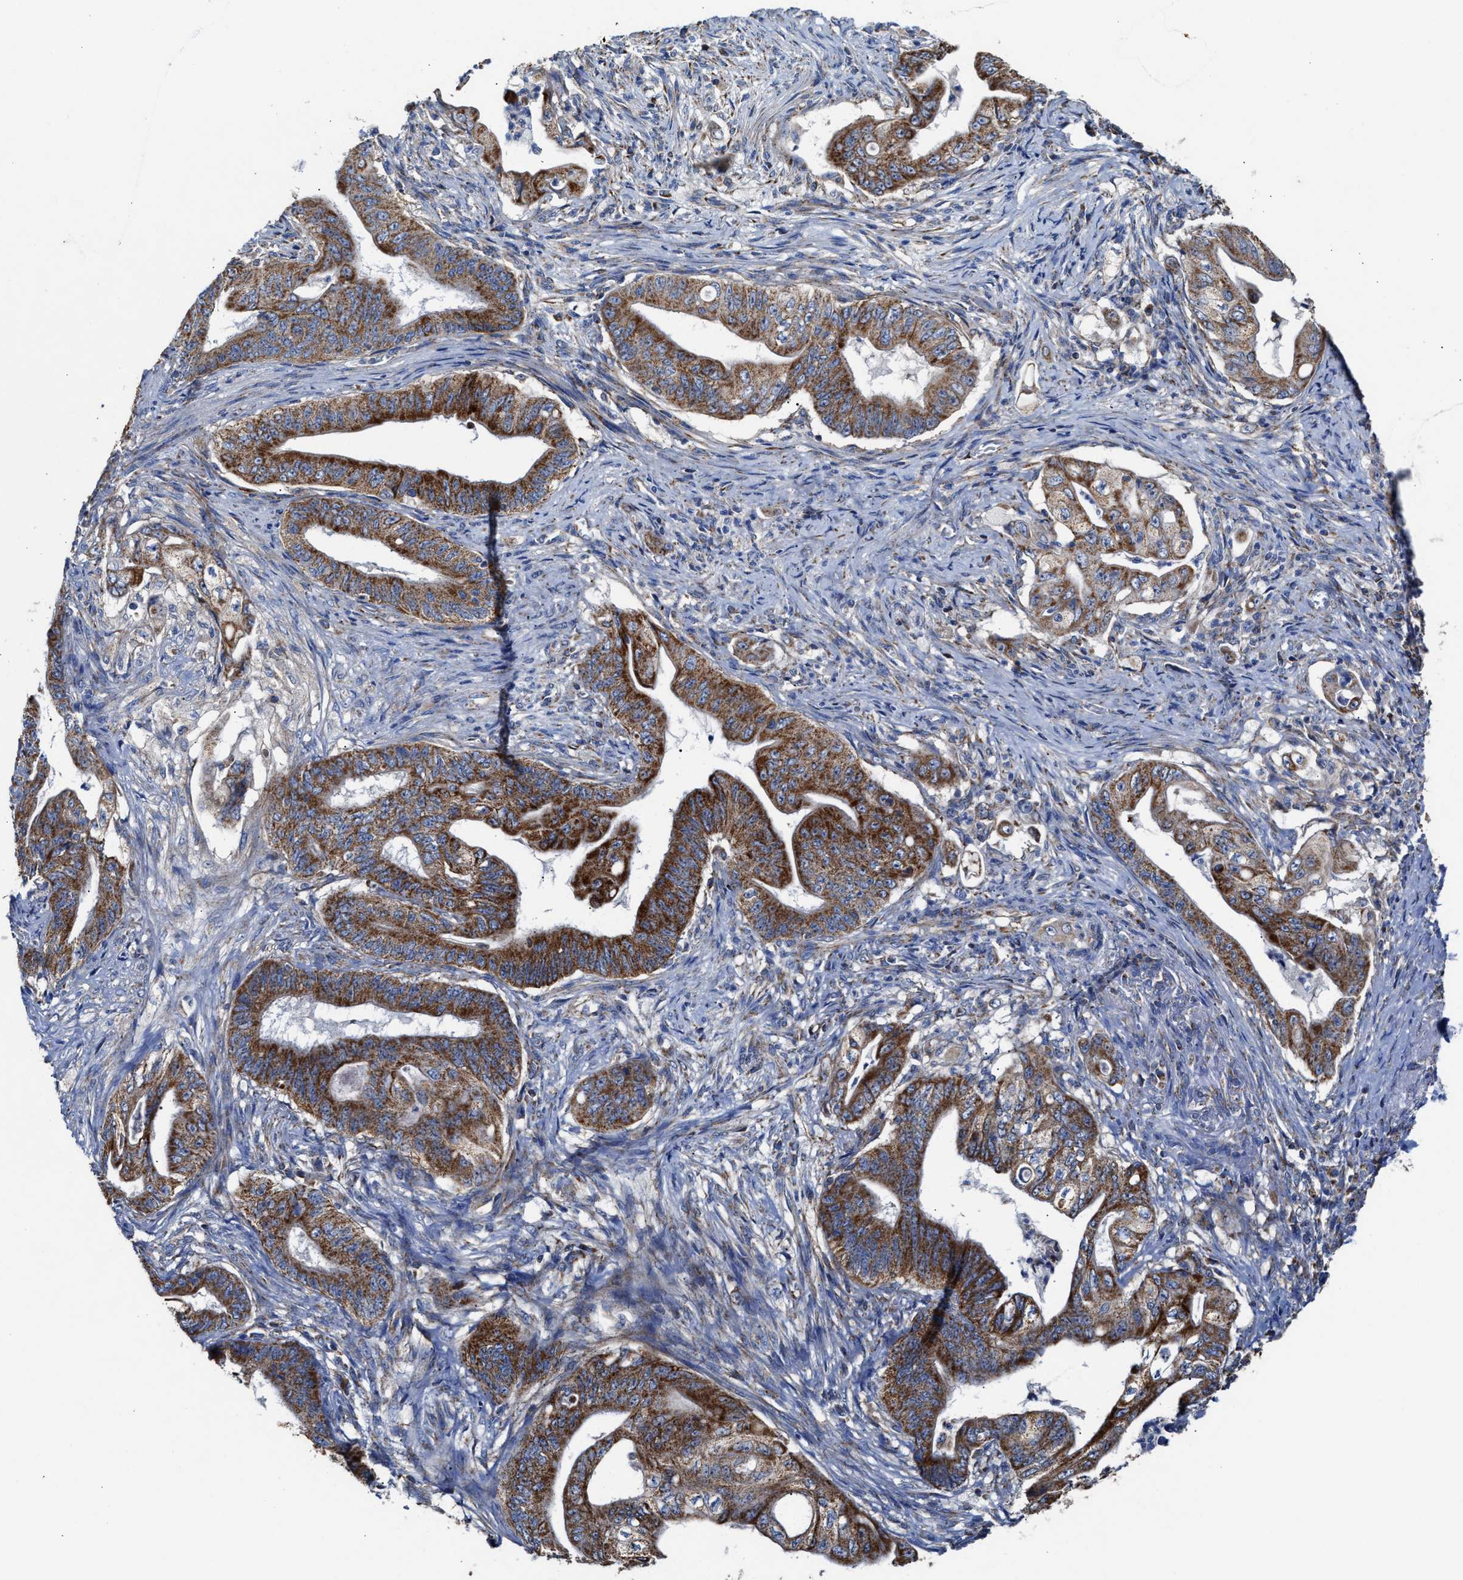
{"staining": {"intensity": "strong", "quantity": ">75%", "location": "cytoplasmic/membranous"}, "tissue": "stomach cancer", "cell_type": "Tumor cells", "image_type": "cancer", "snomed": [{"axis": "morphology", "description": "Adenocarcinoma, NOS"}, {"axis": "topography", "description": "Stomach"}], "caption": "The photomicrograph exhibits staining of stomach adenocarcinoma, revealing strong cytoplasmic/membranous protein positivity (brown color) within tumor cells. The protein is shown in brown color, while the nuclei are stained blue.", "gene": "MECR", "patient": {"sex": "female", "age": 73}}